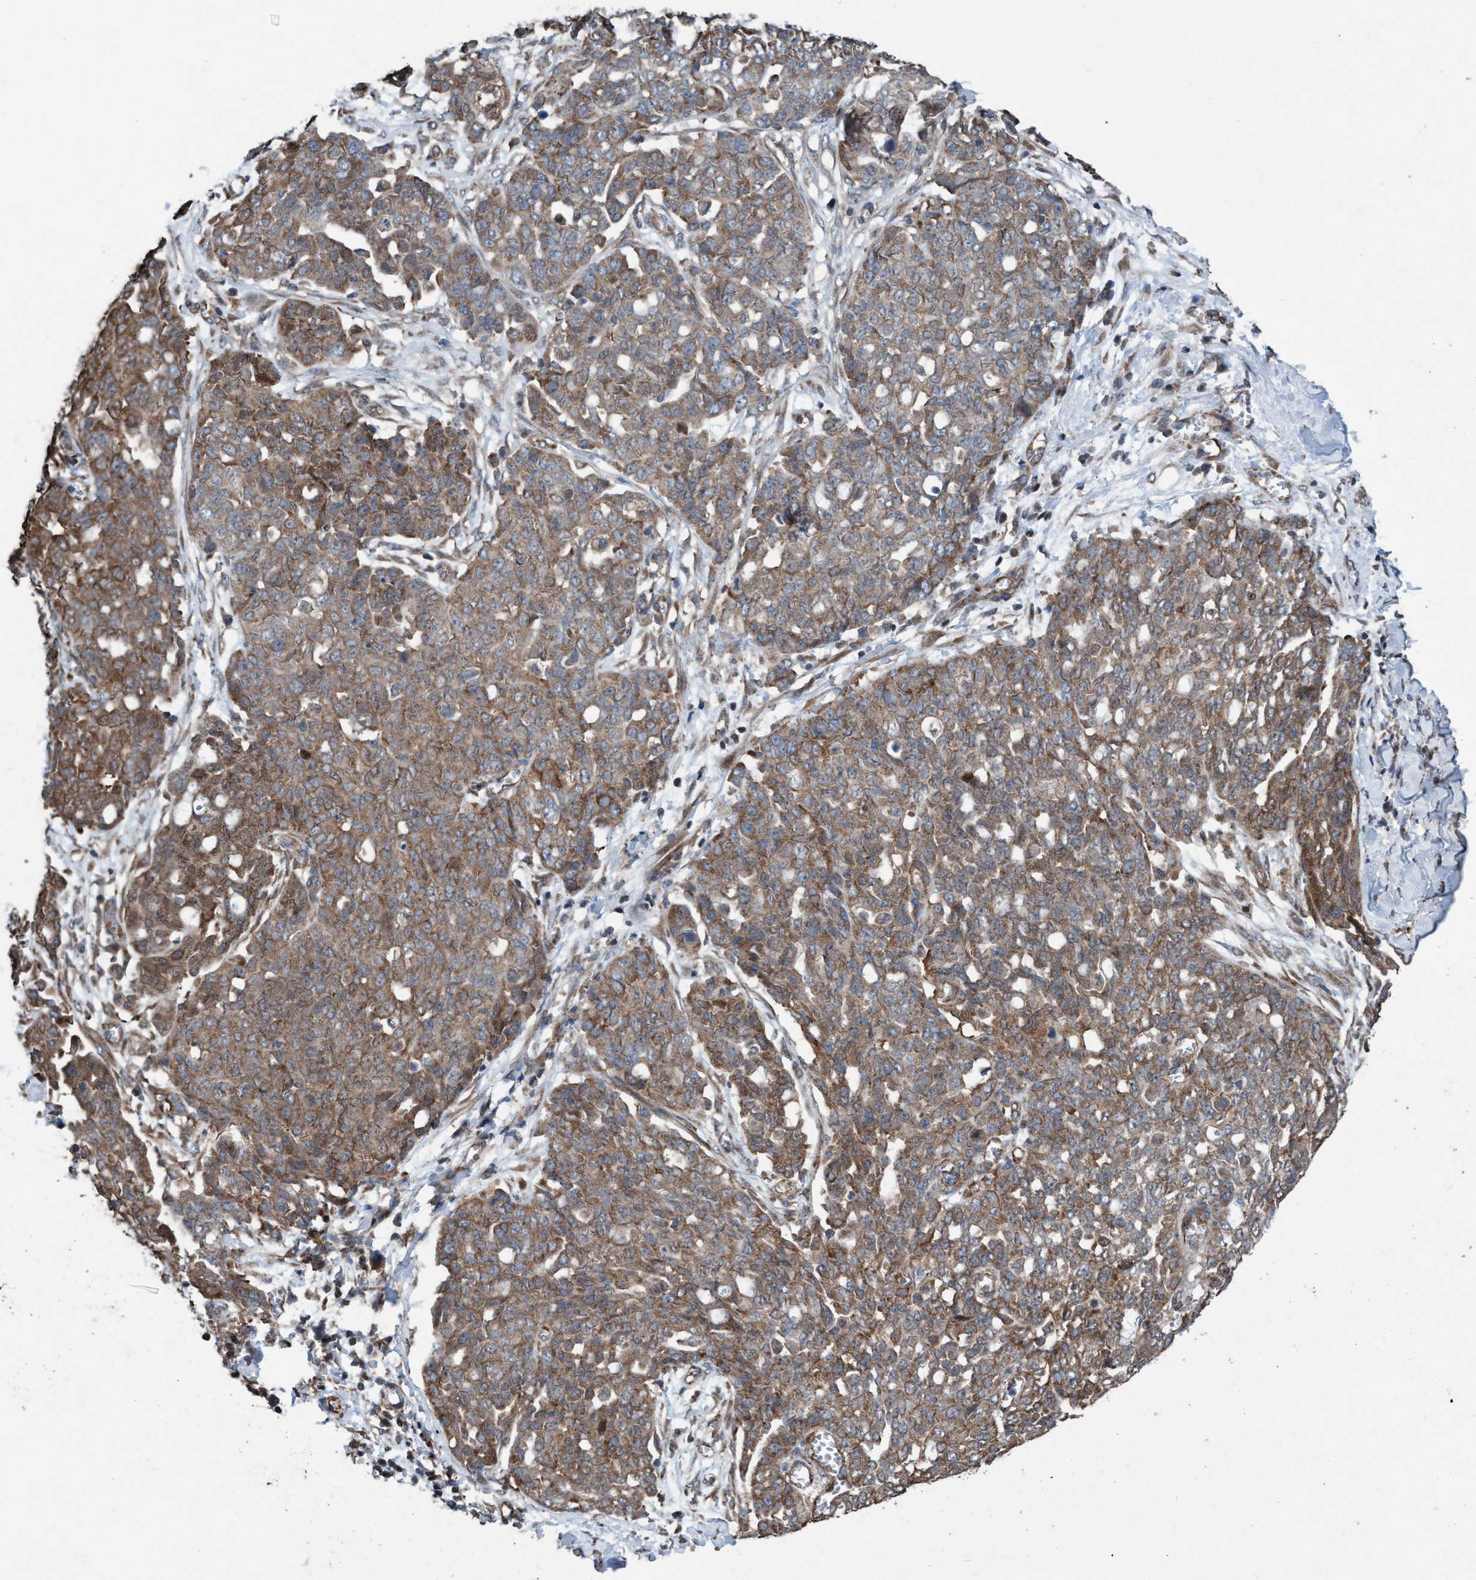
{"staining": {"intensity": "moderate", "quantity": ">75%", "location": "cytoplasmic/membranous"}, "tissue": "ovarian cancer", "cell_type": "Tumor cells", "image_type": "cancer", "snomed": [{"axis": "morphology", "description": "Cystadenocarcinoma, serous, NOS"}, {"axis": "topography", "description": "Soft tissue"}, {"axis": "topography", "description": "Ovary"}], "caption": "Ovarian serous cystadenocarcinoma stained for a protein (brown) demonstrates moderate cytoplasmic/membranous positive expression in about >75% of tumor cells.", "gene": "METAP2", "patient": {"sex": "female", "age": 57}}